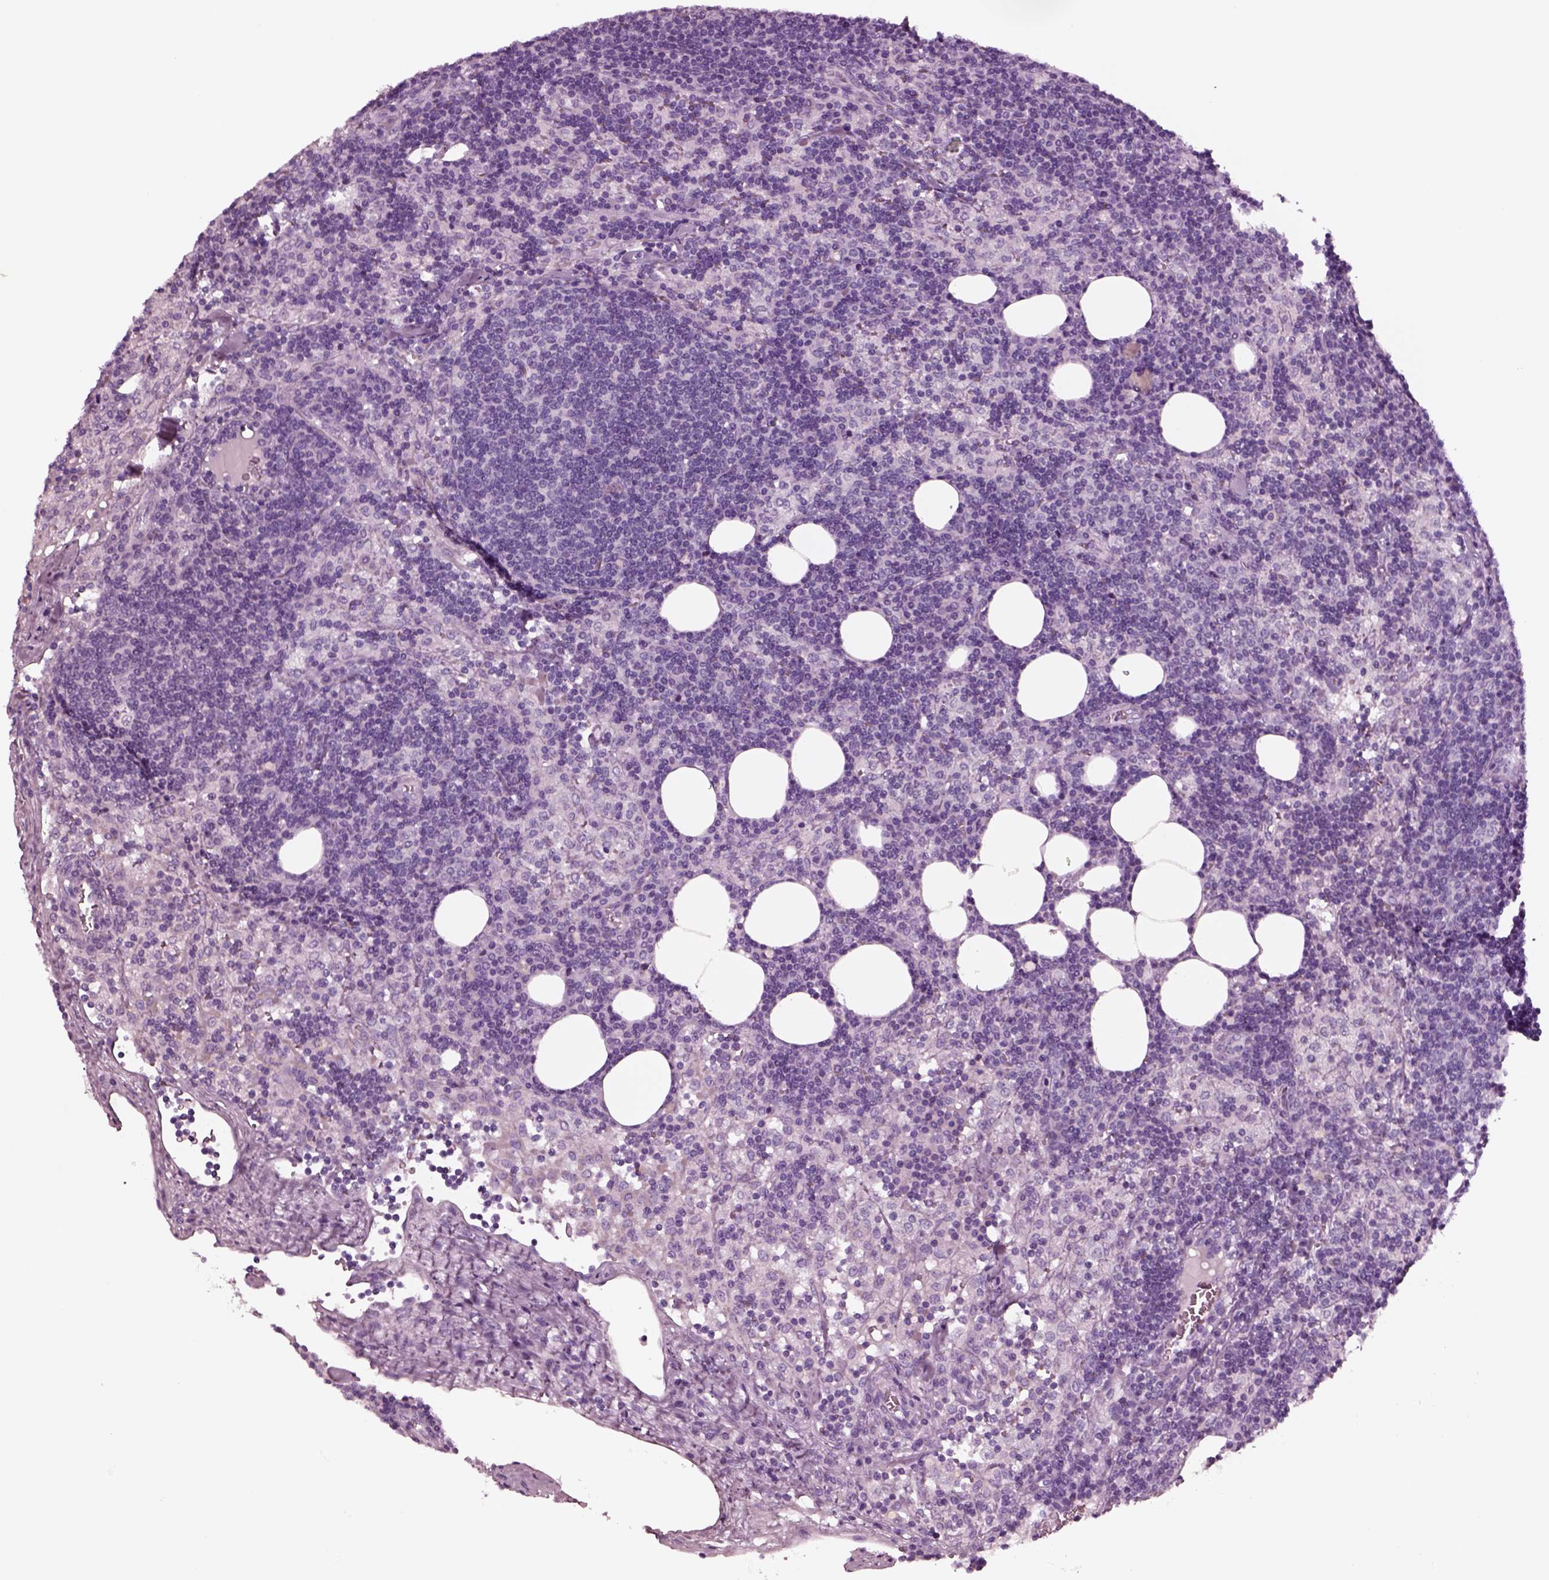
{"staining": {"intensity": "negative", "quantity": "none", "location": "none"}, "tissue": "lymph node", "cell_type": "Germinal center cells", "image_type": "normal", "snomed": [{"axis": "morphology", "description": "Normal tissue, NOS"}, {"axis": "topography", "description": "Lymph node"}], "caption": "Micrograph shows no significant protein positivity in germinal center cells of benign lymph node.", "gene": "NMRK2", "patient": {"sex": "female", "age": 52}}